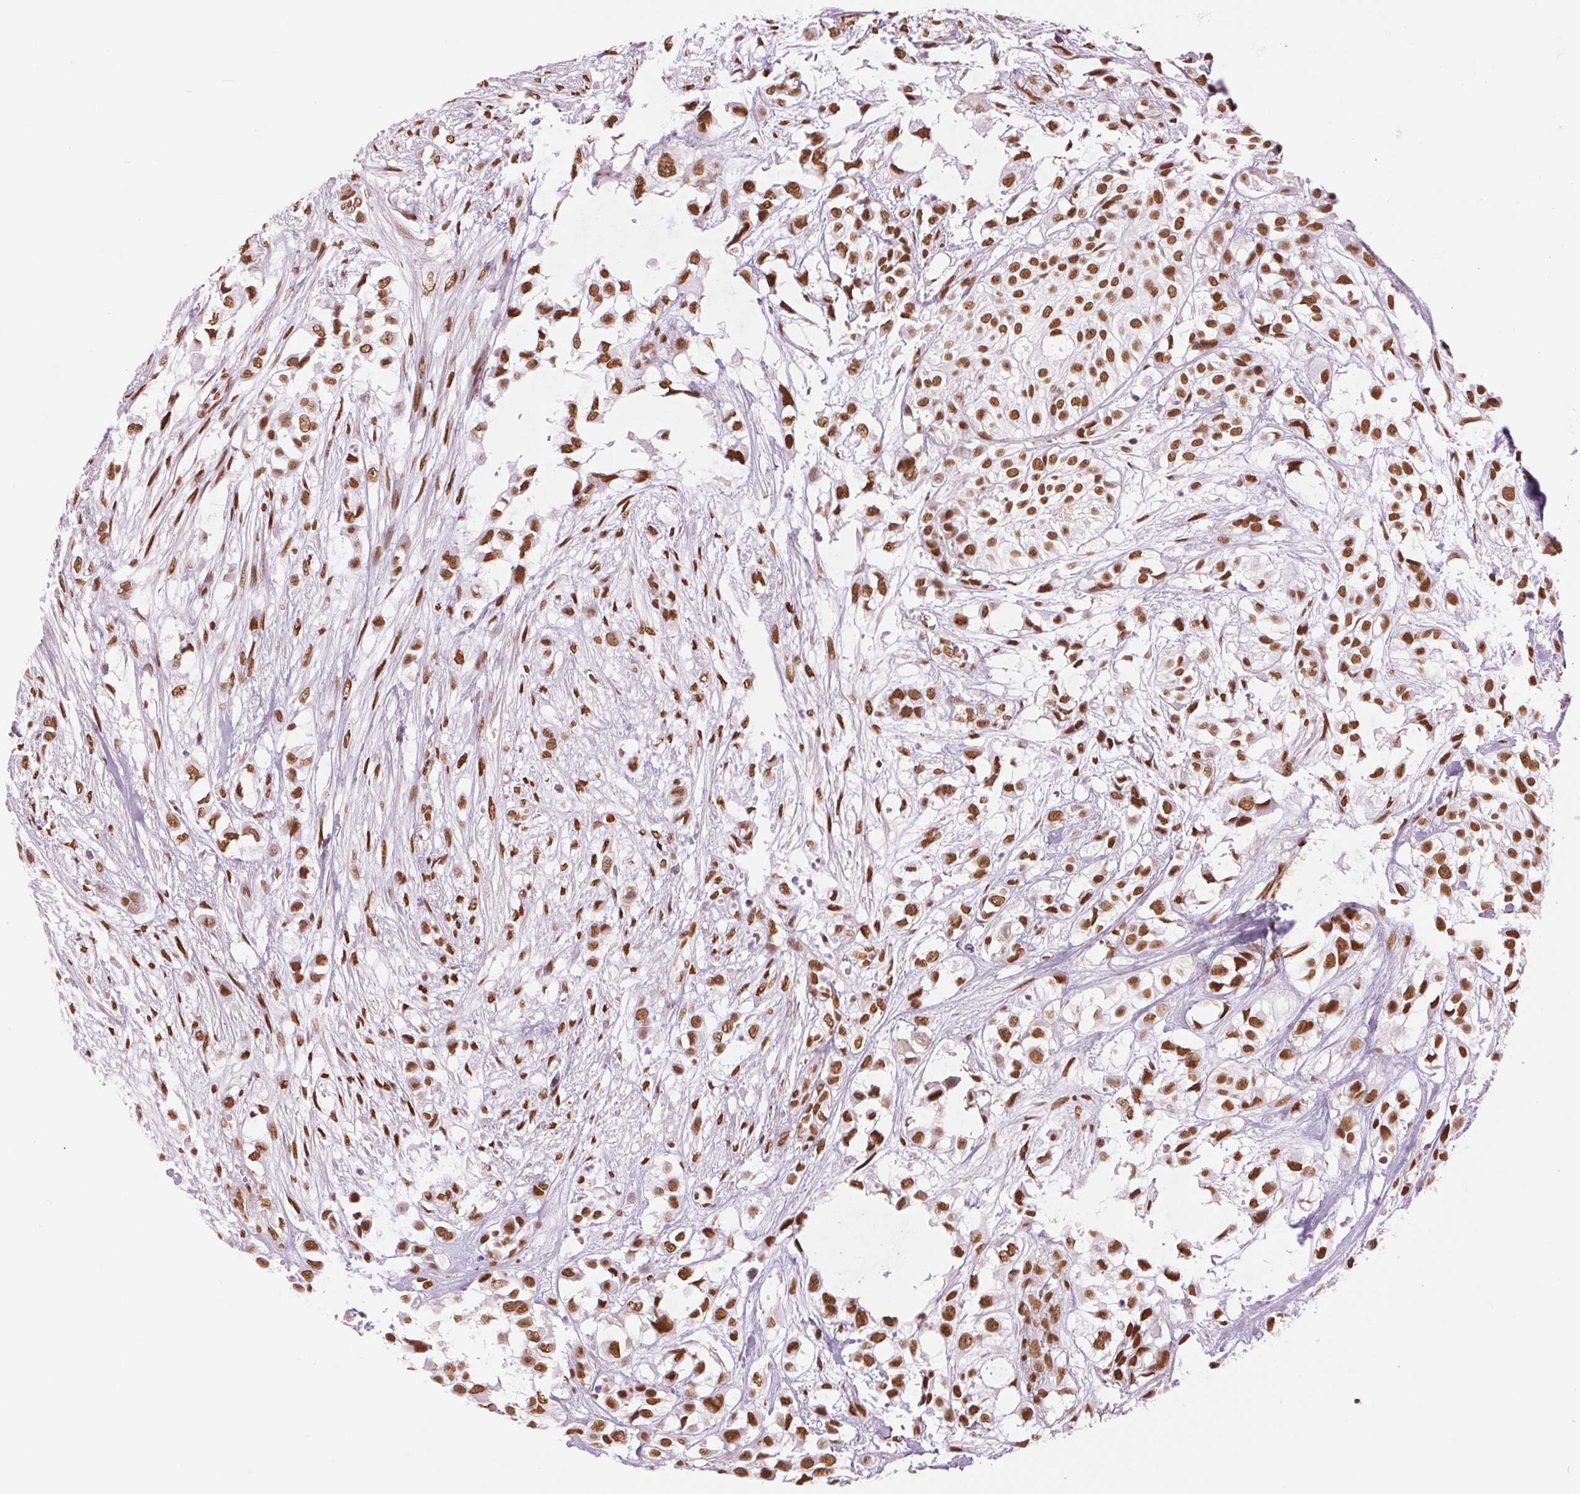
{"staining": {"intensity": "strong", "quantity": ">75%", "location": "nuclear"}, "tissue": "urothelial cancer", "cell_type": "Tumor cells", "image_type": "cancer", "snomed": [{"axis": "morphology", "description": "Urothelial carcinoma, High grade"}, {"axis": "topography", "description": "Urinary bladder"}], "caption": "Immunohistochemical staining of urothelial cancer shows strong nuclear protein expression in approximately >75% of tumor cells.", "gene": "ZFR2", "patient": {"sex": "male", "age": 56}}